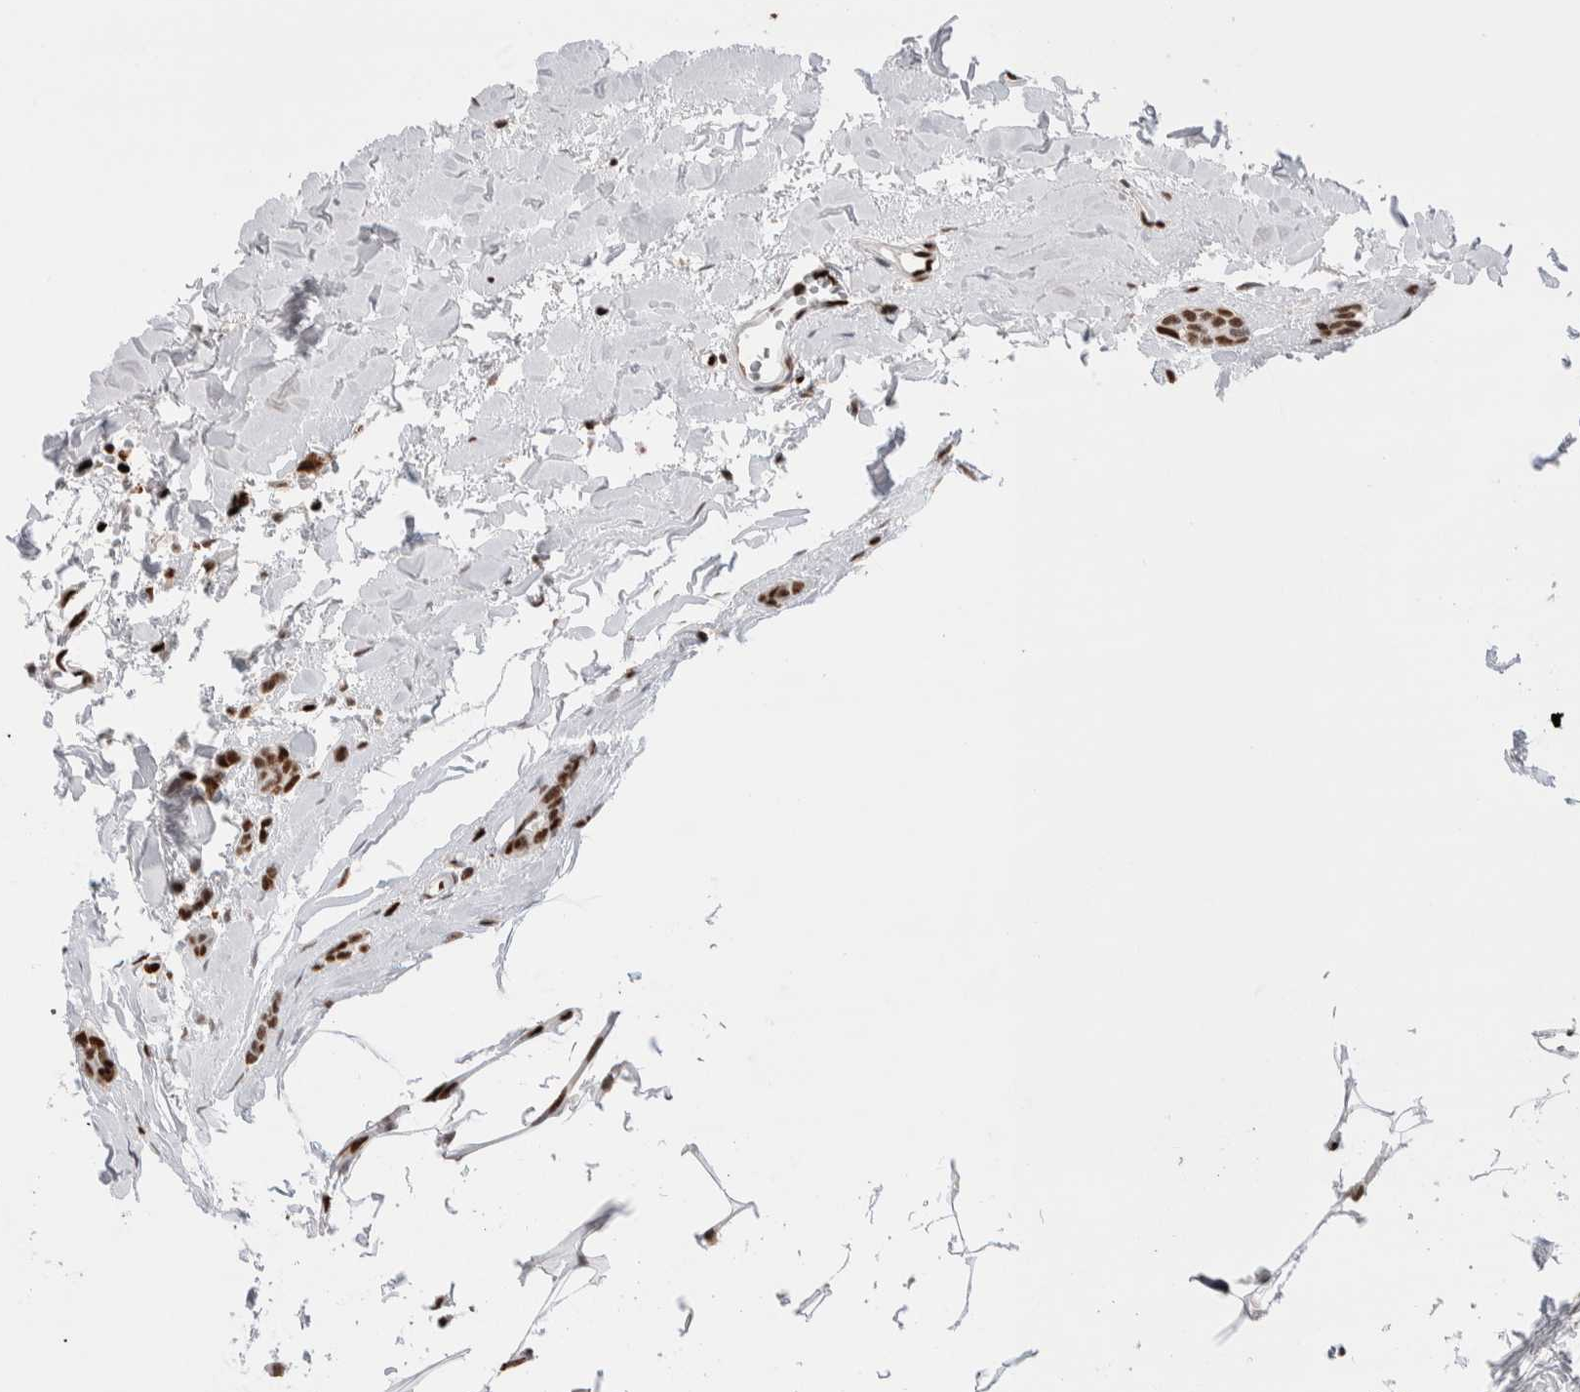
{"staining": {"intensity": "strong", "quantity": ">75%", "location": "nuclear"}, "tissue": "breast cancer", "cell_type": "Tumor cells", "image_type": "cancer", "snomed": [{"axis": "morphology", "description": "Lobular carcinoma"}, {"axis": "topography", "description": "Skin"}, {"axis": "topography", "description": "Breast"}], "caption": "Immunohistochemical staining of human breast lobular carcinoma exhibits high levels of strong nuclear staining in approximately >75% of tumor cells.", "gene": "RNASEK-C17orf49", "patient": {"sex": "female", "age": 46}}